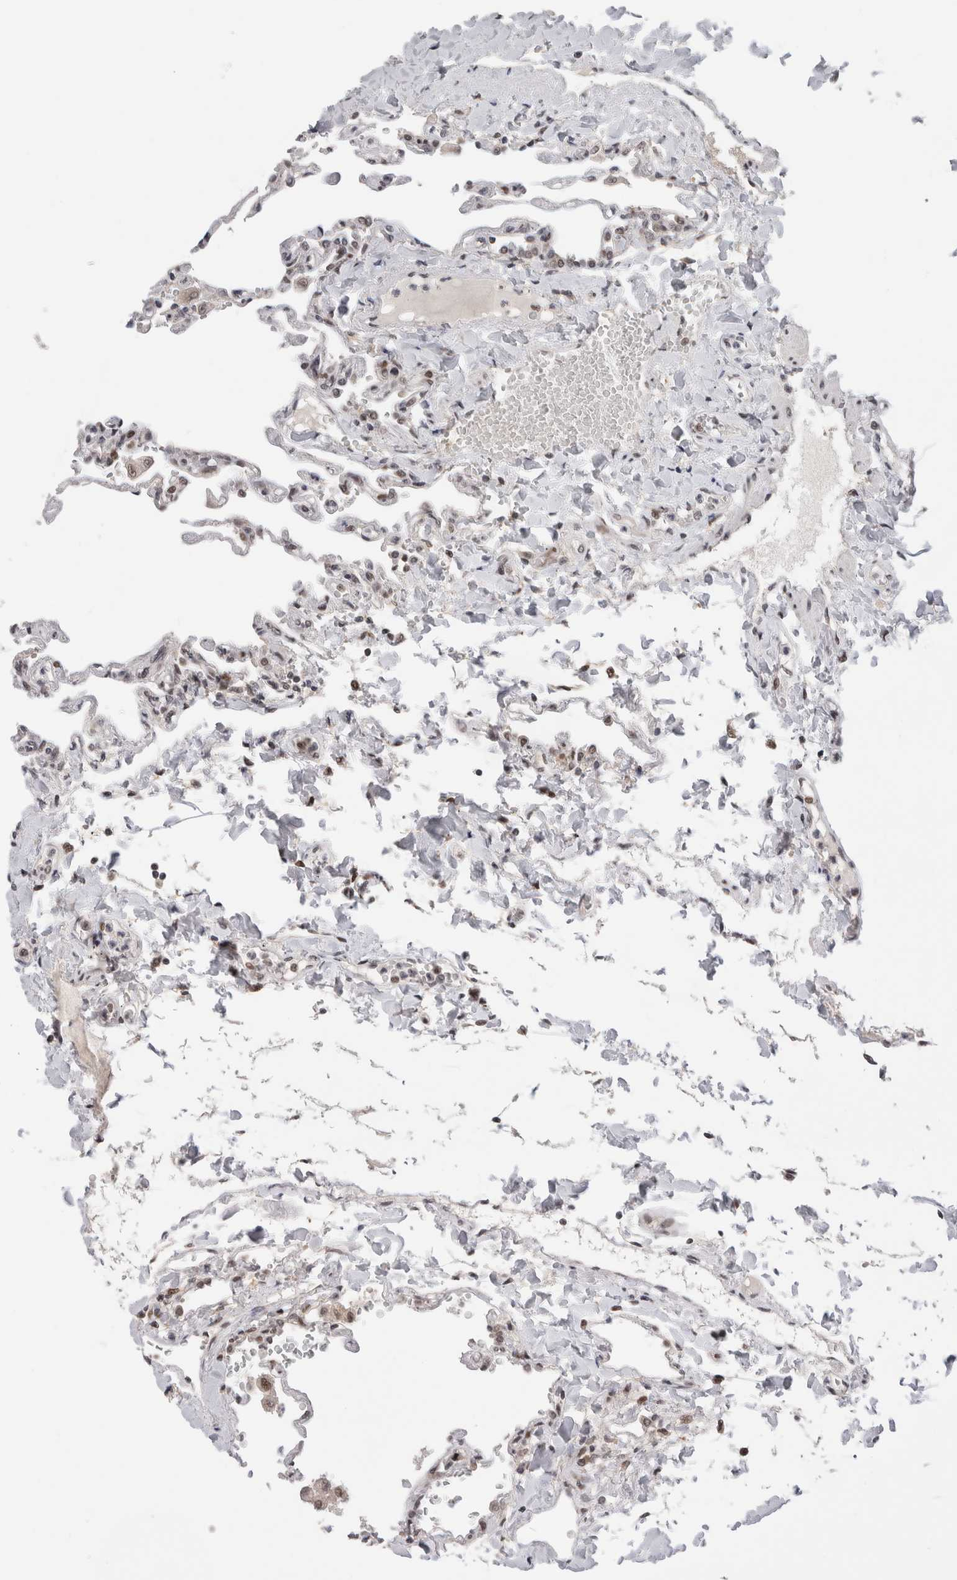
{"staining": {"intensity": "weak", "quantity": "25%-75%", "location": "nuclear"}, "tissue": "lung", "cell_type": "Alveolar cells", "image_type": "normal", "snomed": [{"axis": "morphology", "description": "Normal tissue, NOS"}, {"axis": "topography", "description": "Lung"}], "caption": "Brown immunohistochemical staining in unremarkable human lung exhibits weak nuclear staining in approximately 25%-75% of alveolar cells.", "gene": "ZNF521", "patient": {"sex": "male", "age": 21}}